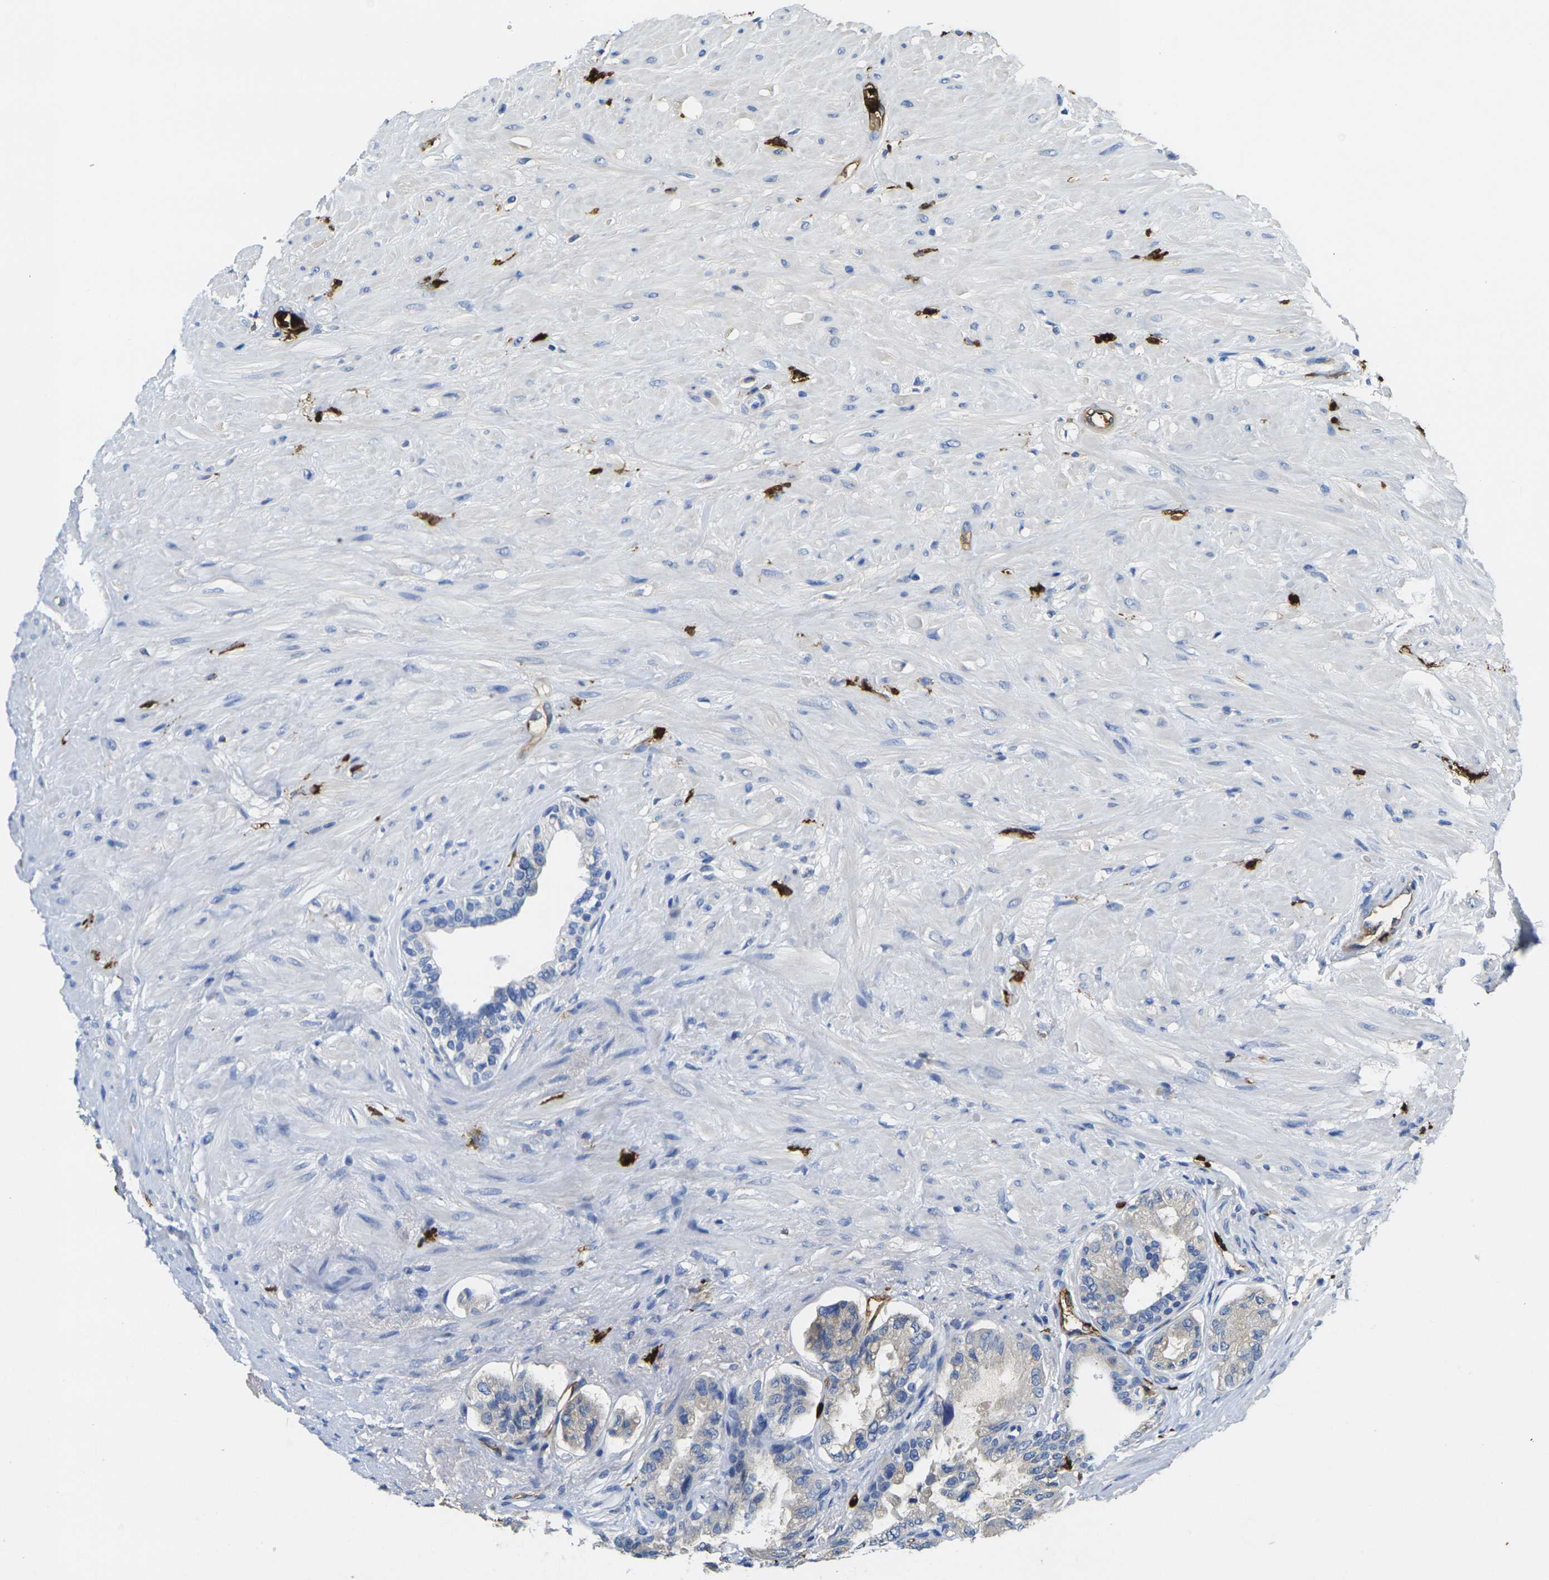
{"staining": {"intensity": "negative", "quantity": "none", "location": "none"}, "tissue": "seminal vesicle", "cell_type": "Glandular cells", "image_type": "normal", "snomed": [{"axis": "morphology", "description": "Normal tissue, NOS"}, {"axis": "topography", "description": "Seminal veicle"}], "caption": "Immunohistochemistry image of unremarkable seminal vesicle: human seminal vesicle stained with DAB demonstrates no significant protein staining in glandular cells.", "gene": "S100A9", "patient": {"sex": "male", "age": 61}}